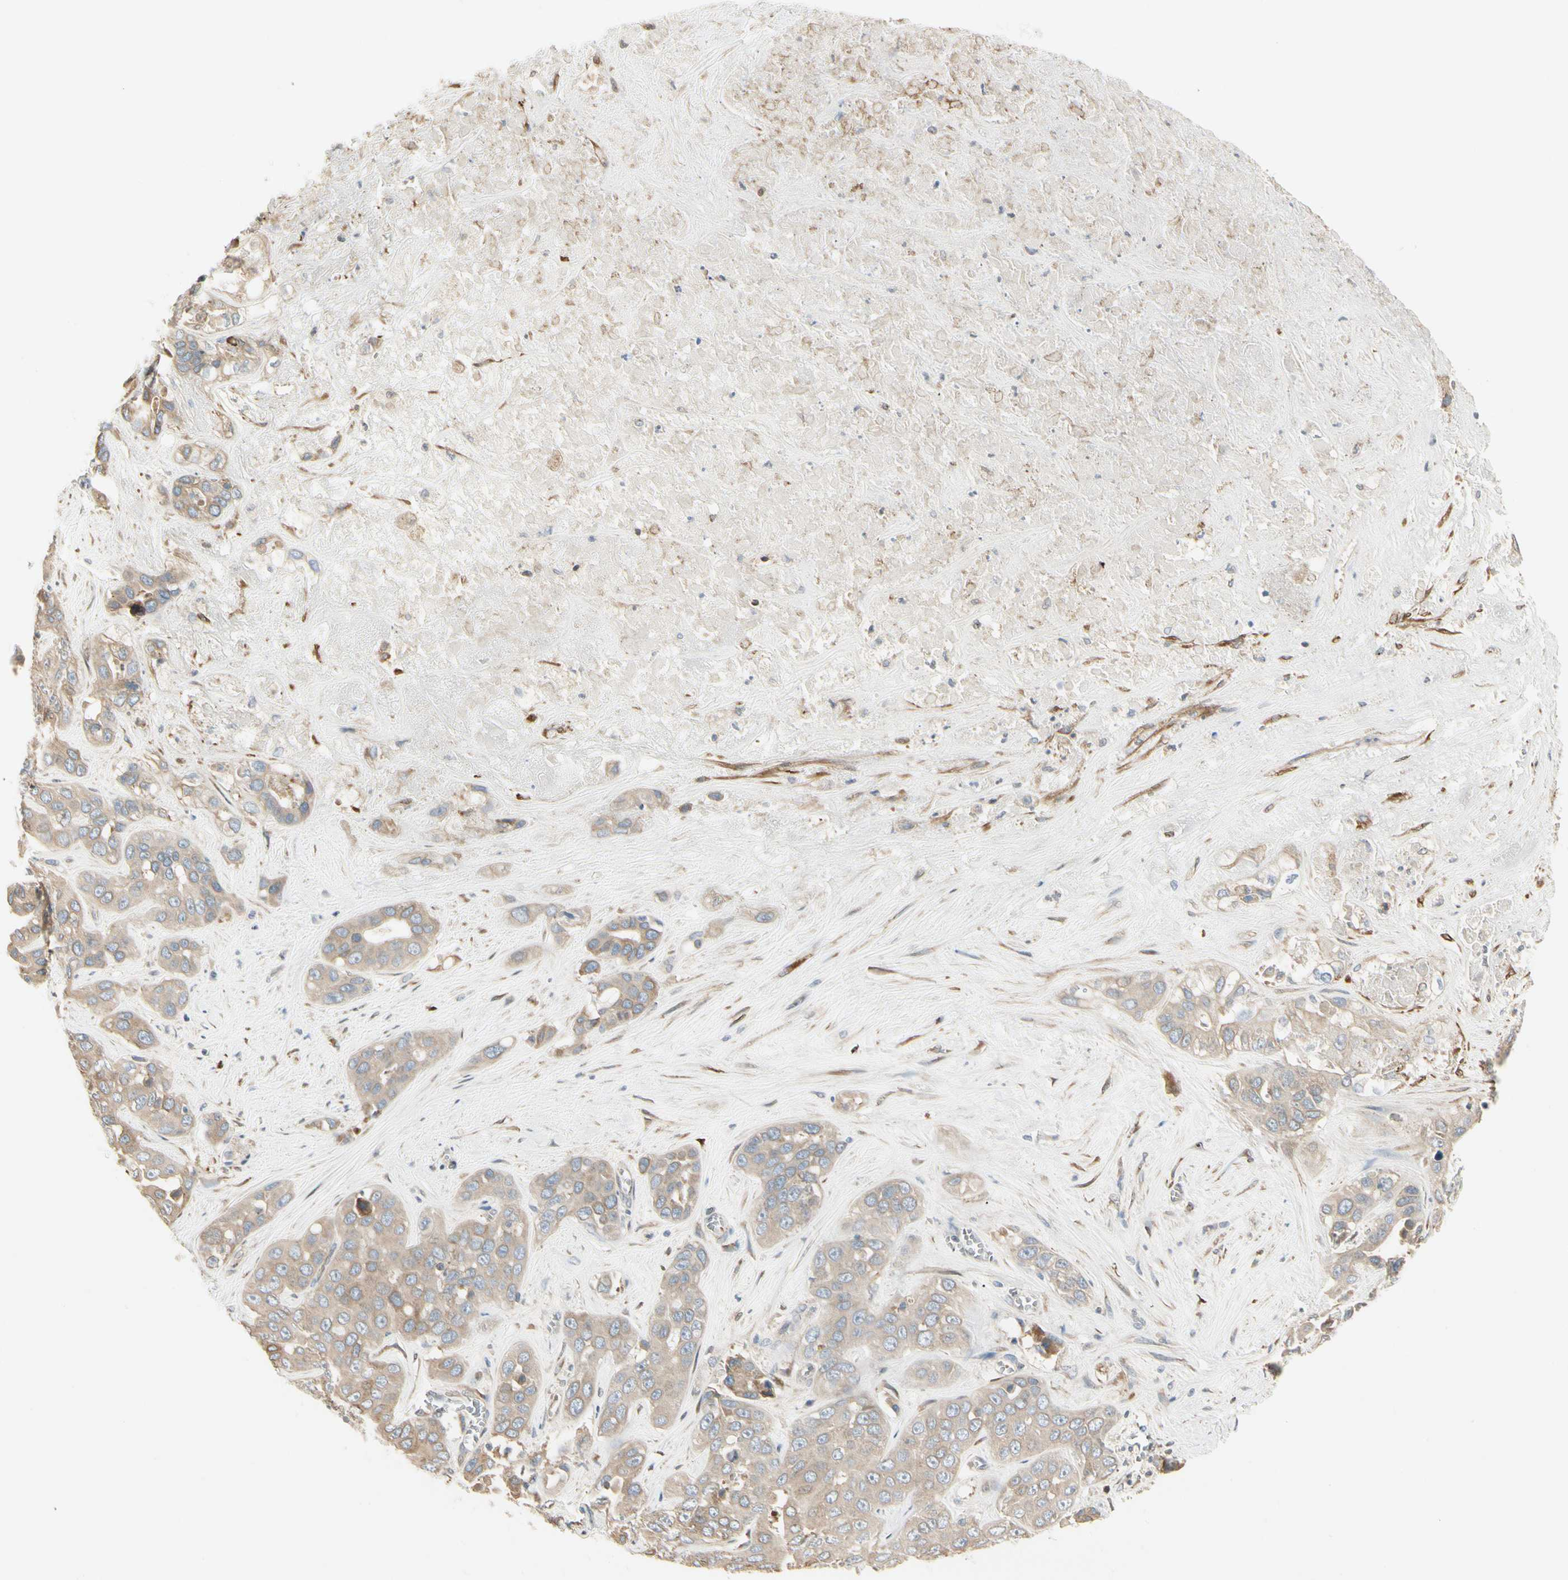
{"staining": {"intensity": "weak", "quantity": ">75%", "location": "cytoplasmic/membranous"}, "tissue": "liver cancer", "cell_type": "Tumor cells", "image_type": "cancer", "snomed": [{"axis": "morphology", "description": "Cholangiocarcinoma"}, {"axis": "topography", "description": "Liver"}], "caption": "Liver cancer was stained to show a protein in brown. There is low levels of weak cytoplasmic/membranous positivity in approximately >75% of tumor cells.", "gene": "NUCB2", "patient": {"sex": "female", "age": 52}}